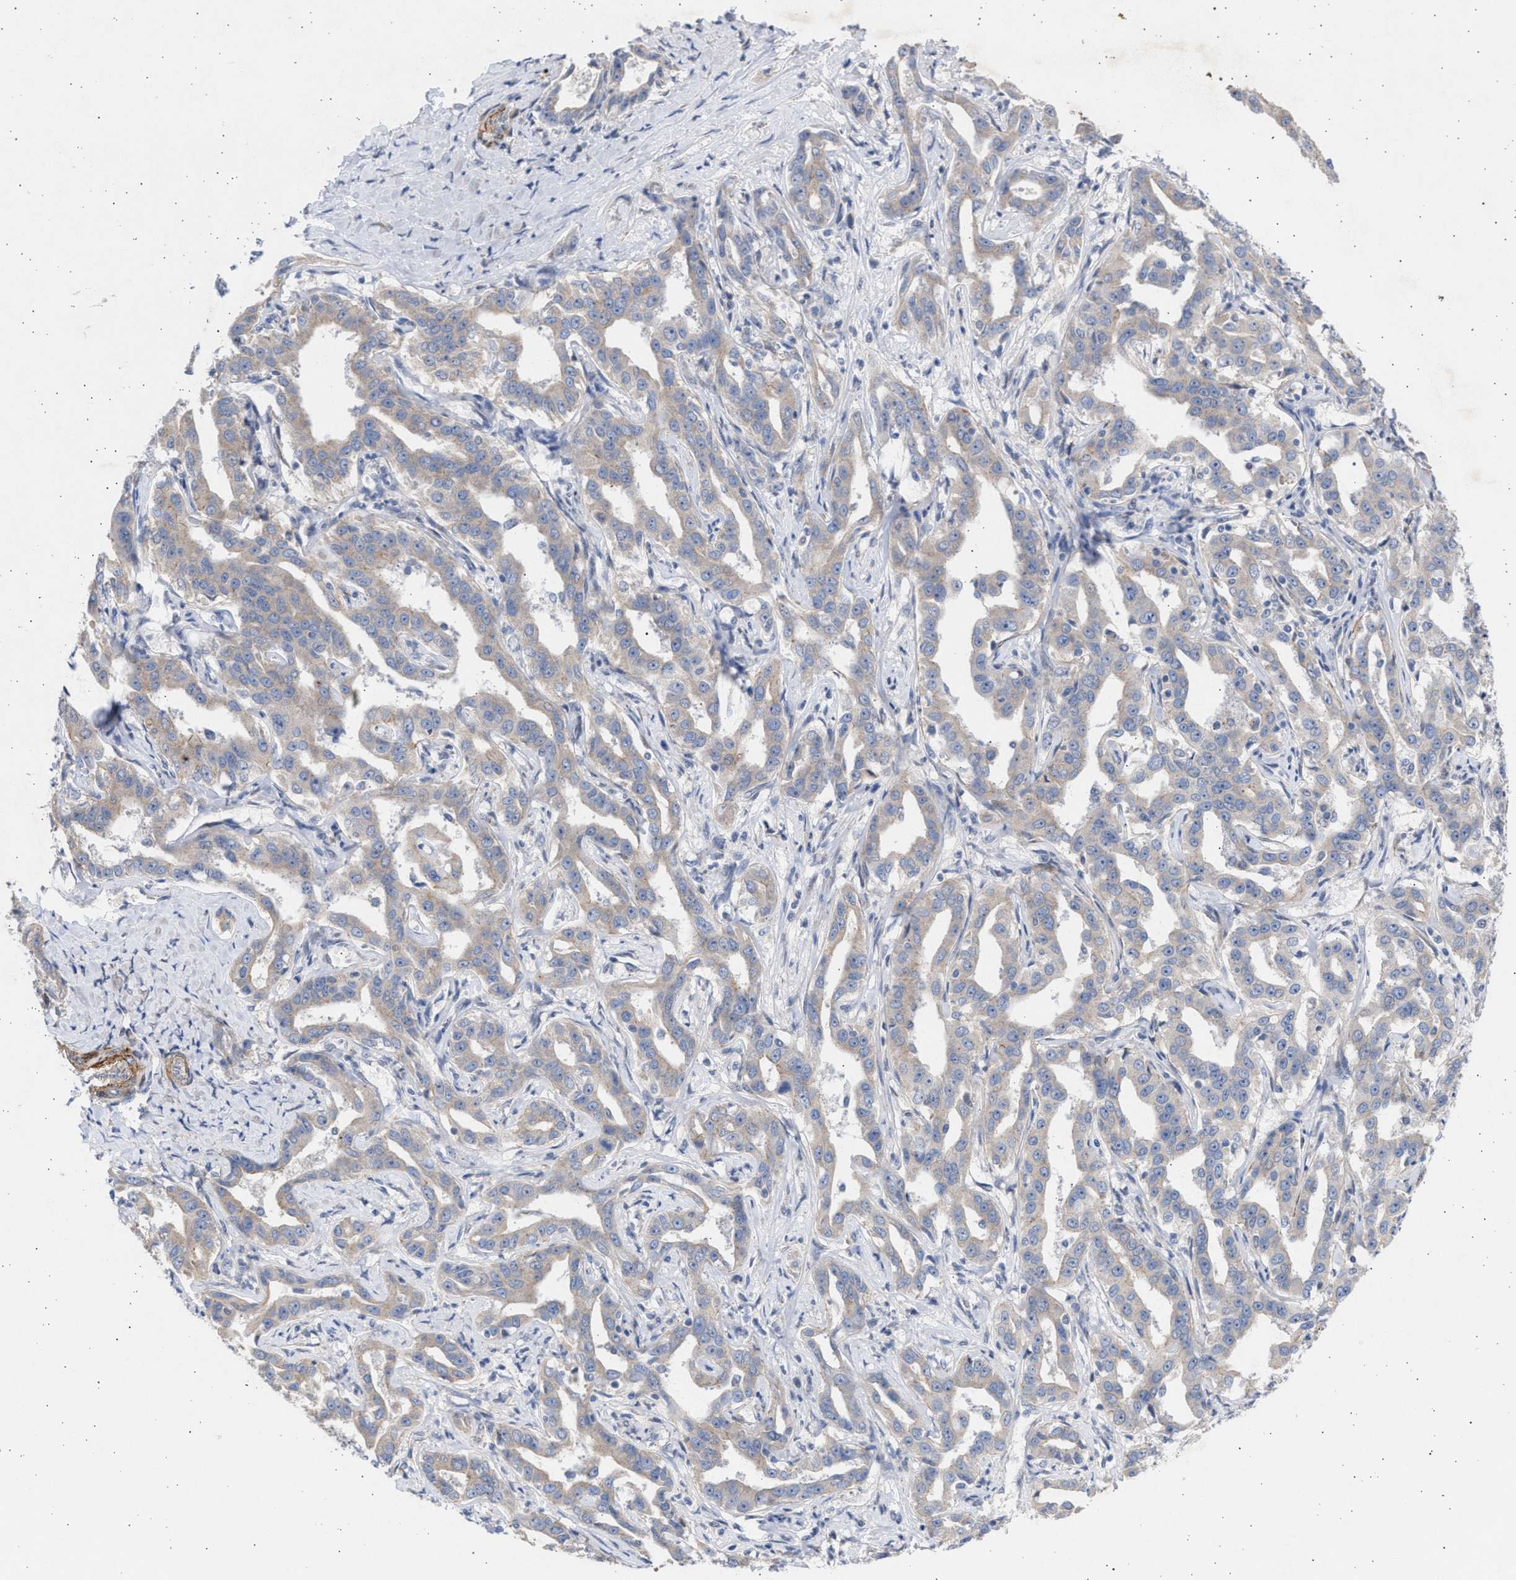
{"staining": {"intensity": "negative", "quantity": "none", "location": "none"}, "tissue": "liver cancer", "cell_type": "Tumor cells", "image_type": "cancer", "snomed": [{"axis": "morphology", "description": "Cholangiocarcinoma"}, {"axis": "topography", "description": "Liver"}], "caption": "A high-resolution photomicrograph shows immunohistochemistry (IHC) staining of cholangiocarcinoma (liver), which displays no significant expression in tumor cells.", "gene": "NBR1", "patient": {"sex": "male", "age": 59}}